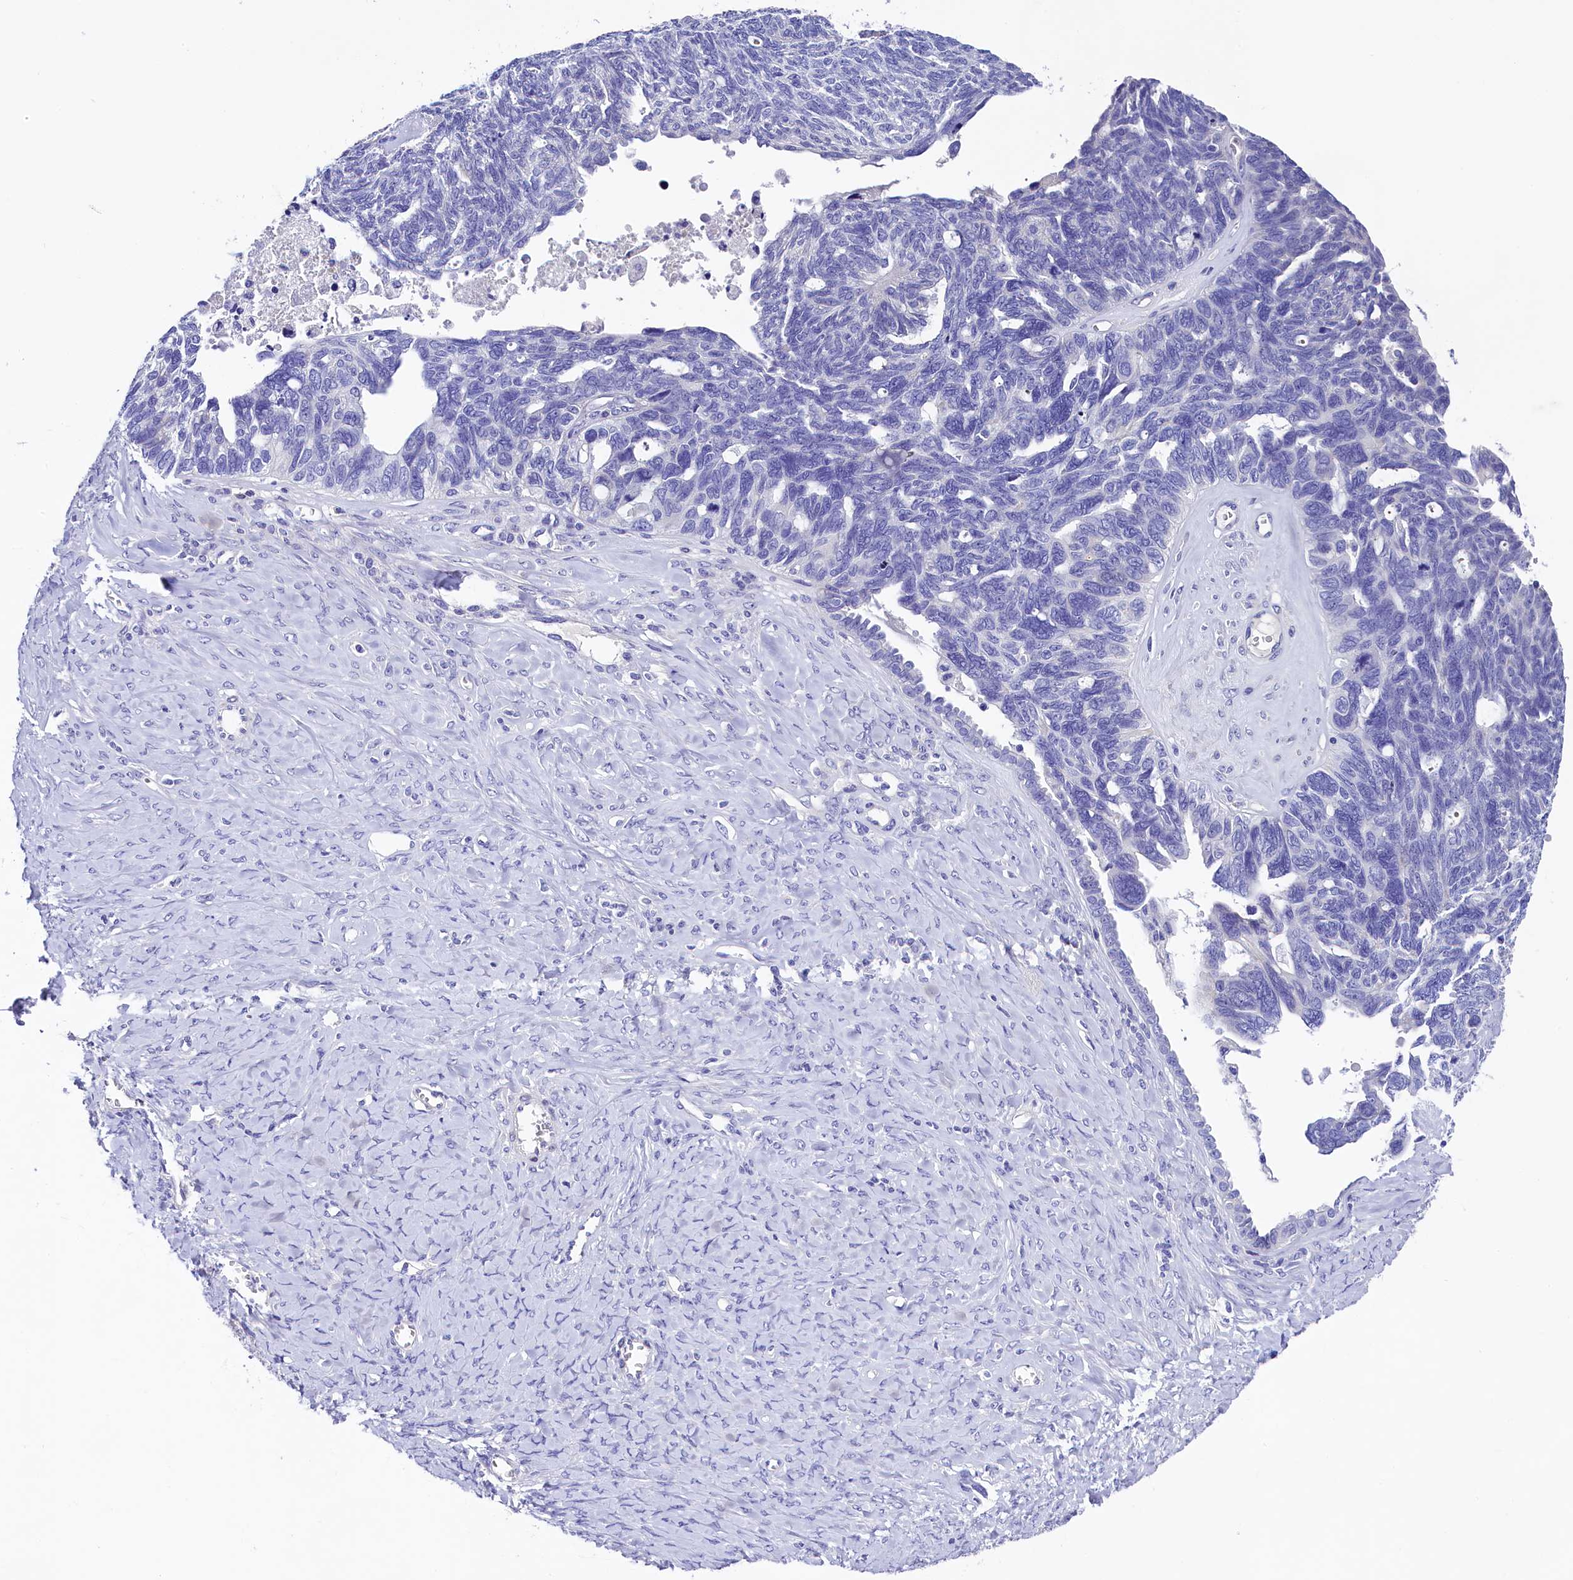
{"staining": {"intensity": "negative", "quantity": "none", "location": "none"}, "tissue": "ovarian cancer", "cell_type": "Tumor cells", "image_type": "cancer", "snomed": [{"axis": "morphology", "description": "Cystadenocarcinoma, serous, NOS"}, {"axis": "topography", "description": "Ovary"}], "caption": "DAB (3,3'-diaminobenzidine) immunohistochemical staining of human ovarian serous cystadenocarcinoma shows no significant expression in tumor cells.", "gene": "SOD3", "patient": {"sex": "female", "age": 79}}